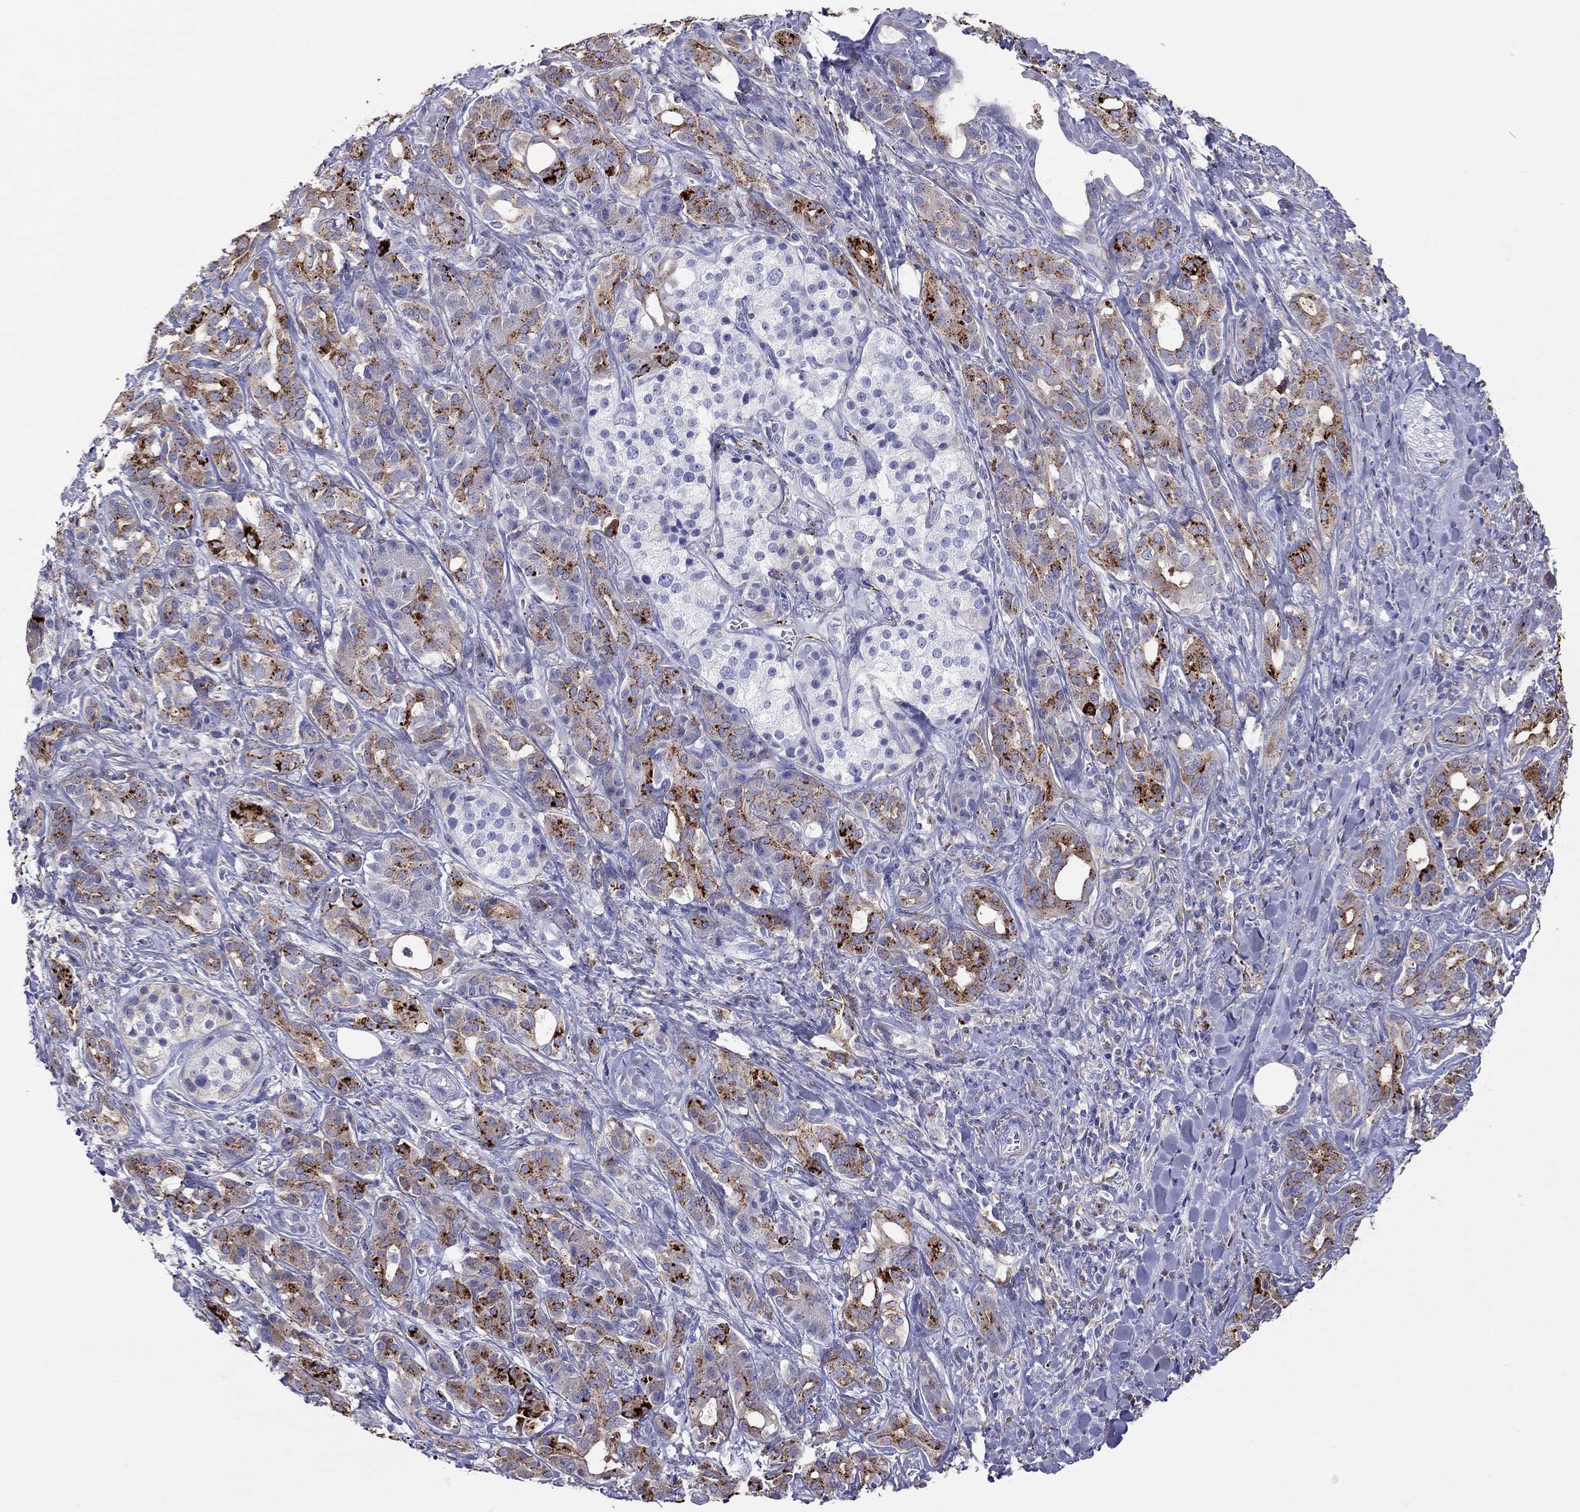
{"staining": {"intensity": "strong", "quantity": "25%-75%", "location": "cytoplasmic/membranous"}, "tissue": "pancreatic cancer", "cell_type": "Tumor cells", "image_type": "cancer", "snomed": [{"axis": "morphology", "description": "Adenocarcinoma, NOS"}, {"axis": "topography", "description": "Pancreas"}], "caption": "An IHC photomicrograph of tumor tissue is shown. Protein staining in brown shows strong cytoplasmic/membranous positivity in adenocarcinoma (pancreatic) within tumor cells.", "gene": "SERPINA3", "patient": {"sex": "male", "age": 61}}